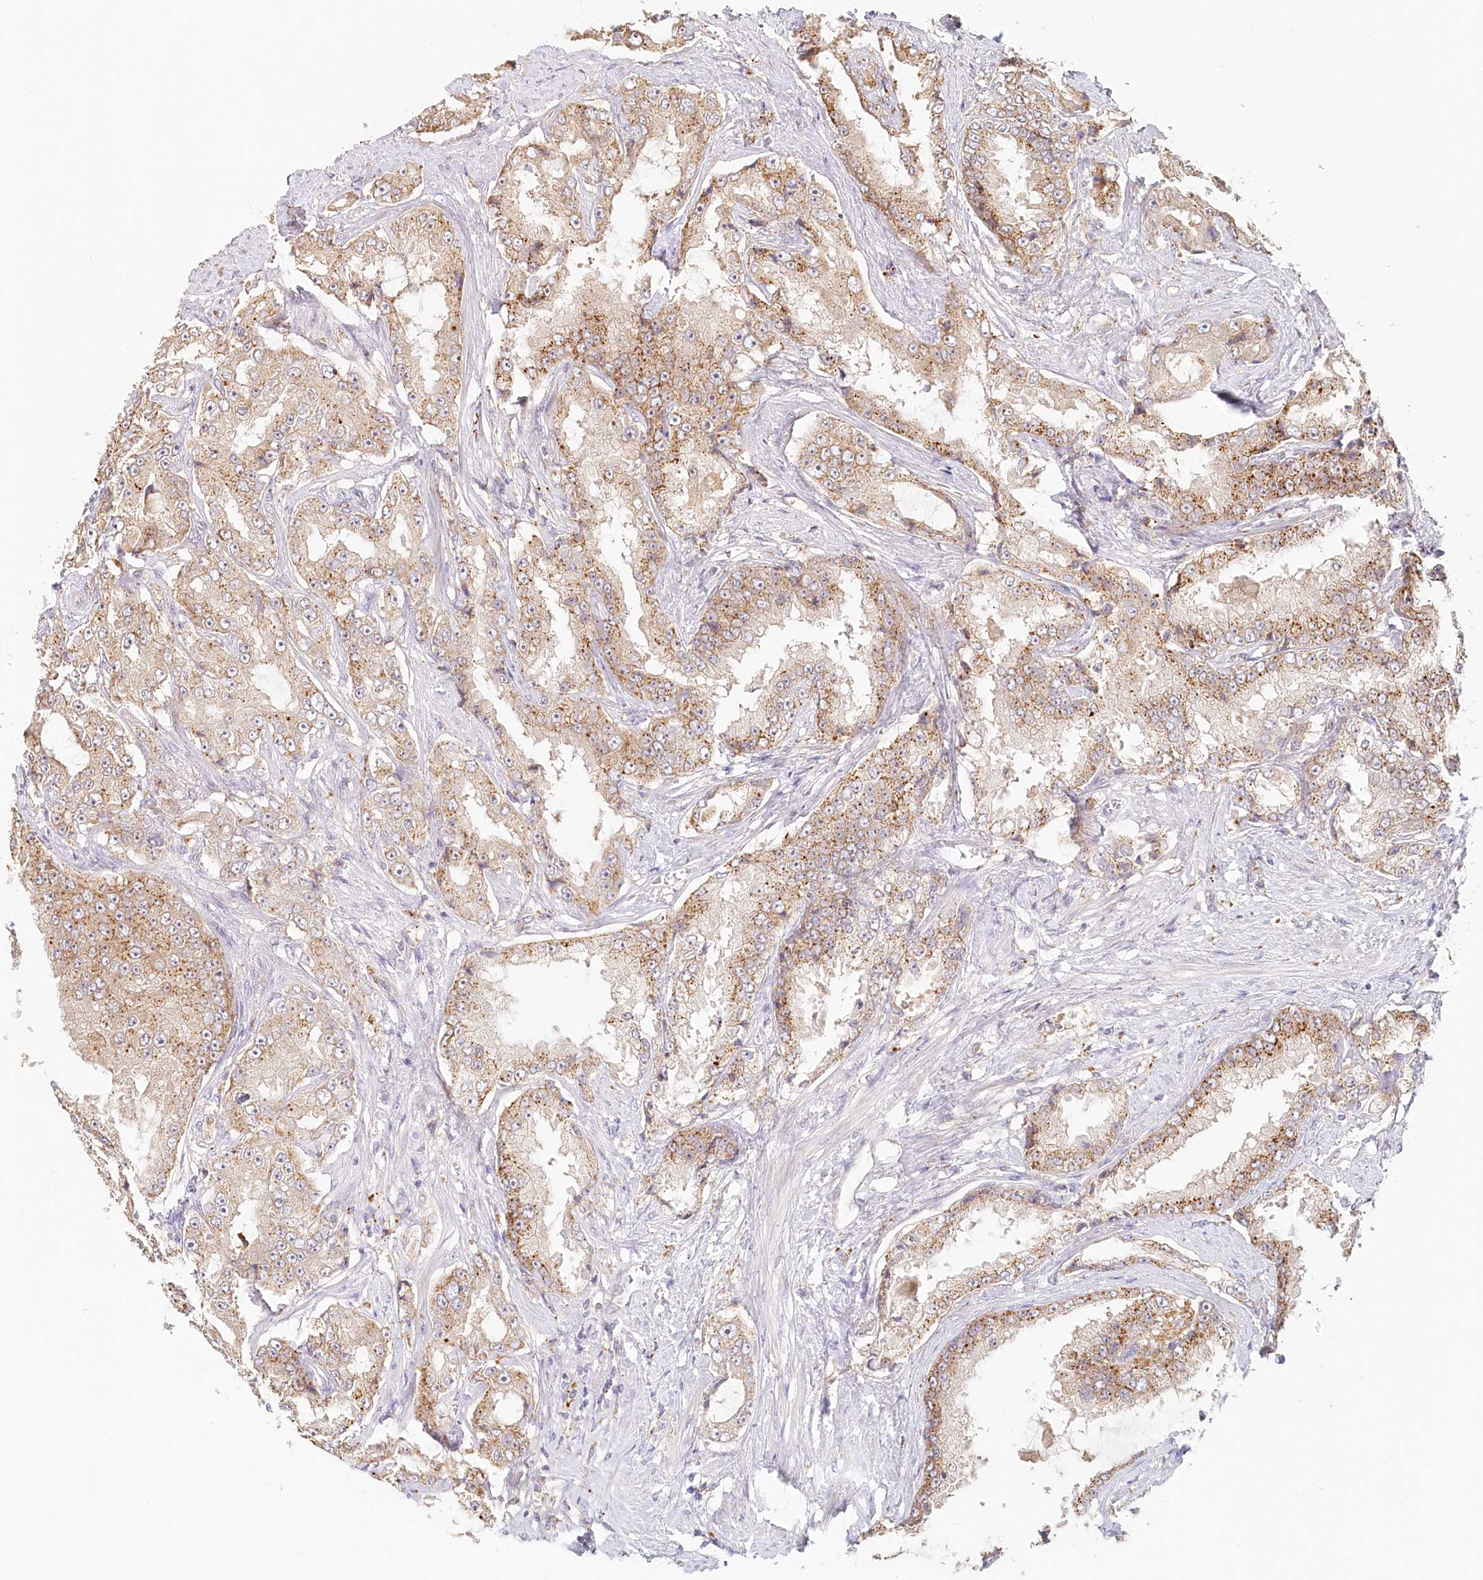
{"staining": {"intensity": "moderate", "quantity": "25%-75%", "location": "cytoplasmic/membranous"}, "tissue": "prostate cancer", "cell_type": "Tumor cells", "image_type": "cancer", "snomed": [{"axis": "morphology", "description": "Adenocarcinoma, High grade"}, {"axis": "topography", "description": "Prostate"}], "caption": "The histopathology image exhibits immunohistochemical staining of prostate cancer (high-grade adenocarcinoma). There is moderate cytoplasmic/membranous positivity is seen in about 25%-75% of tumor cells.", "gene": "VSIG1", "patient": {"sex": "male", "age": 73}}